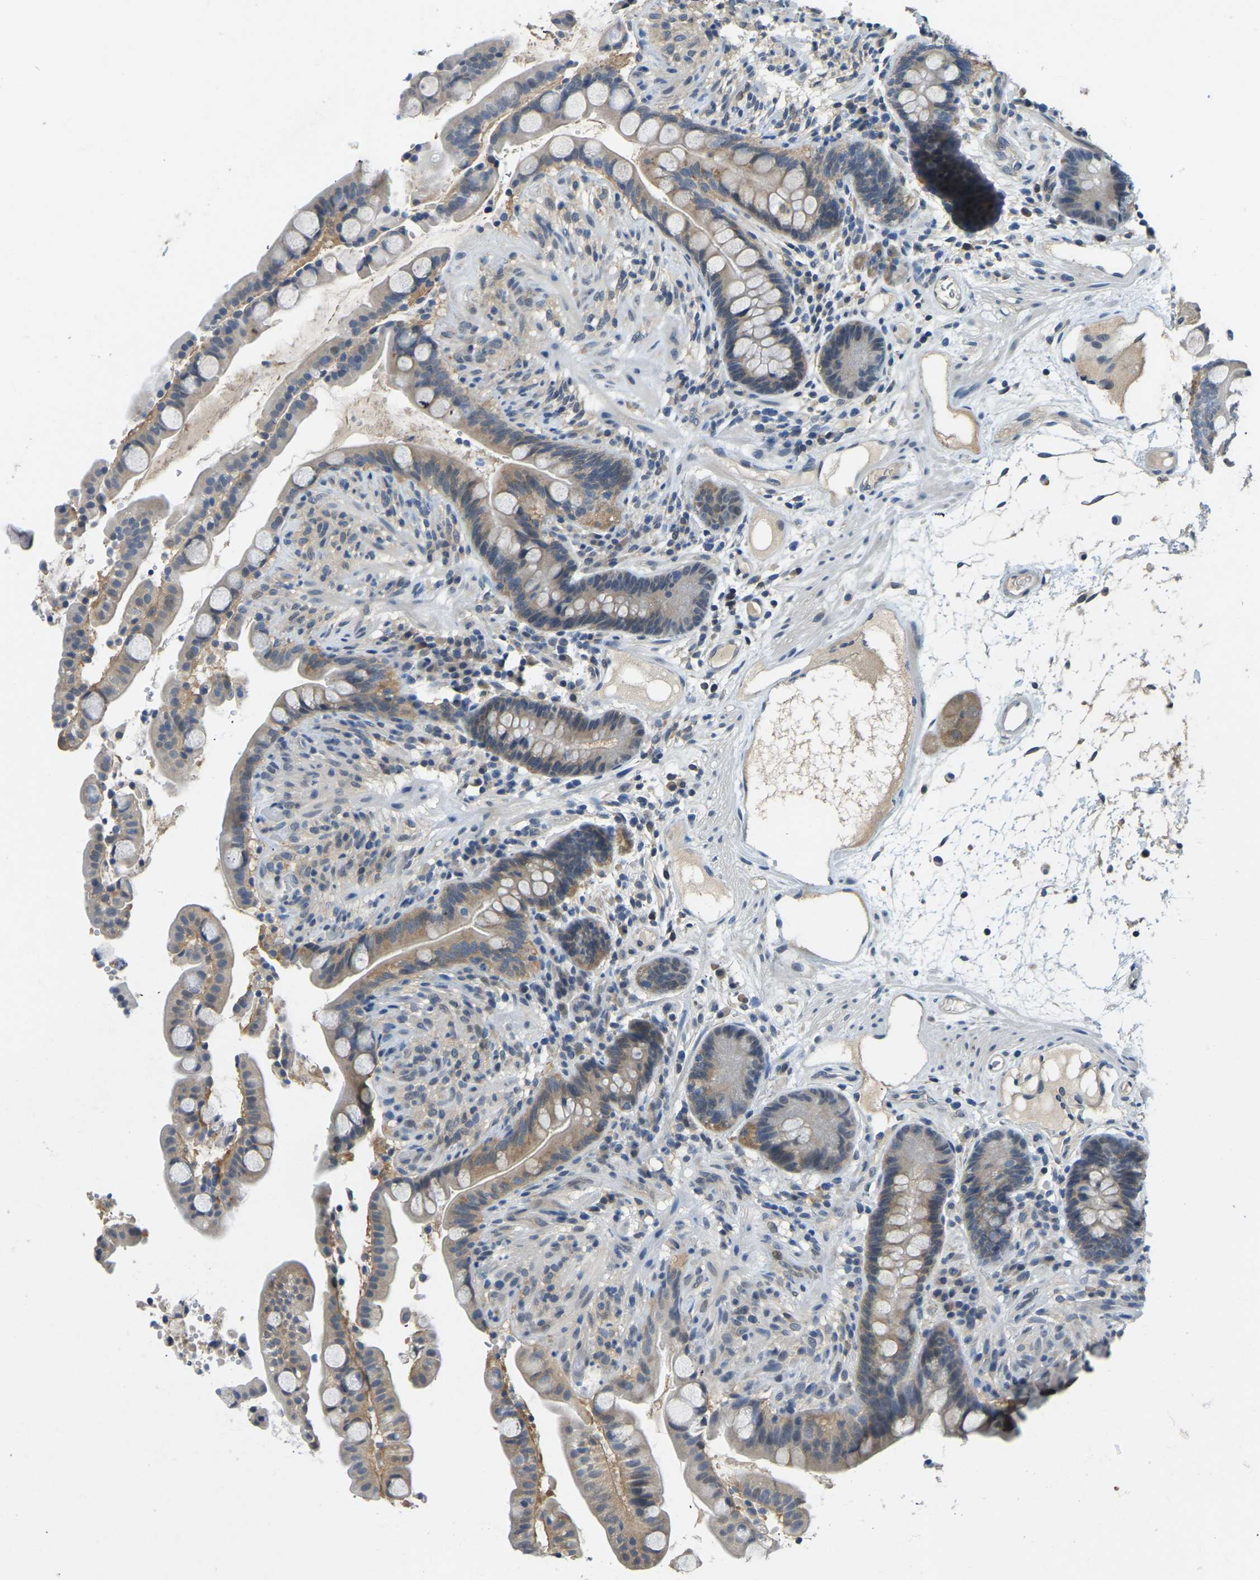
{"staining": {"intensity": "weak", "quantity": ">75%", "location": "cytoplasmic/membranous"}, "tissue": "colon", "cell_type": "Endothelial cells", "image_type": "normal", "snomed": [{"axis": "morphology", "description": "Normal tissue, NOS"}, {"axis": "topography", "description": "Colon"}], "caption": "Unremarkable colon shows weak cytoplasmic/membranous expression in about >75% of endothelial cells.", "gene": "AHNAK", "patient": {"sex": "male", "age": 73}}